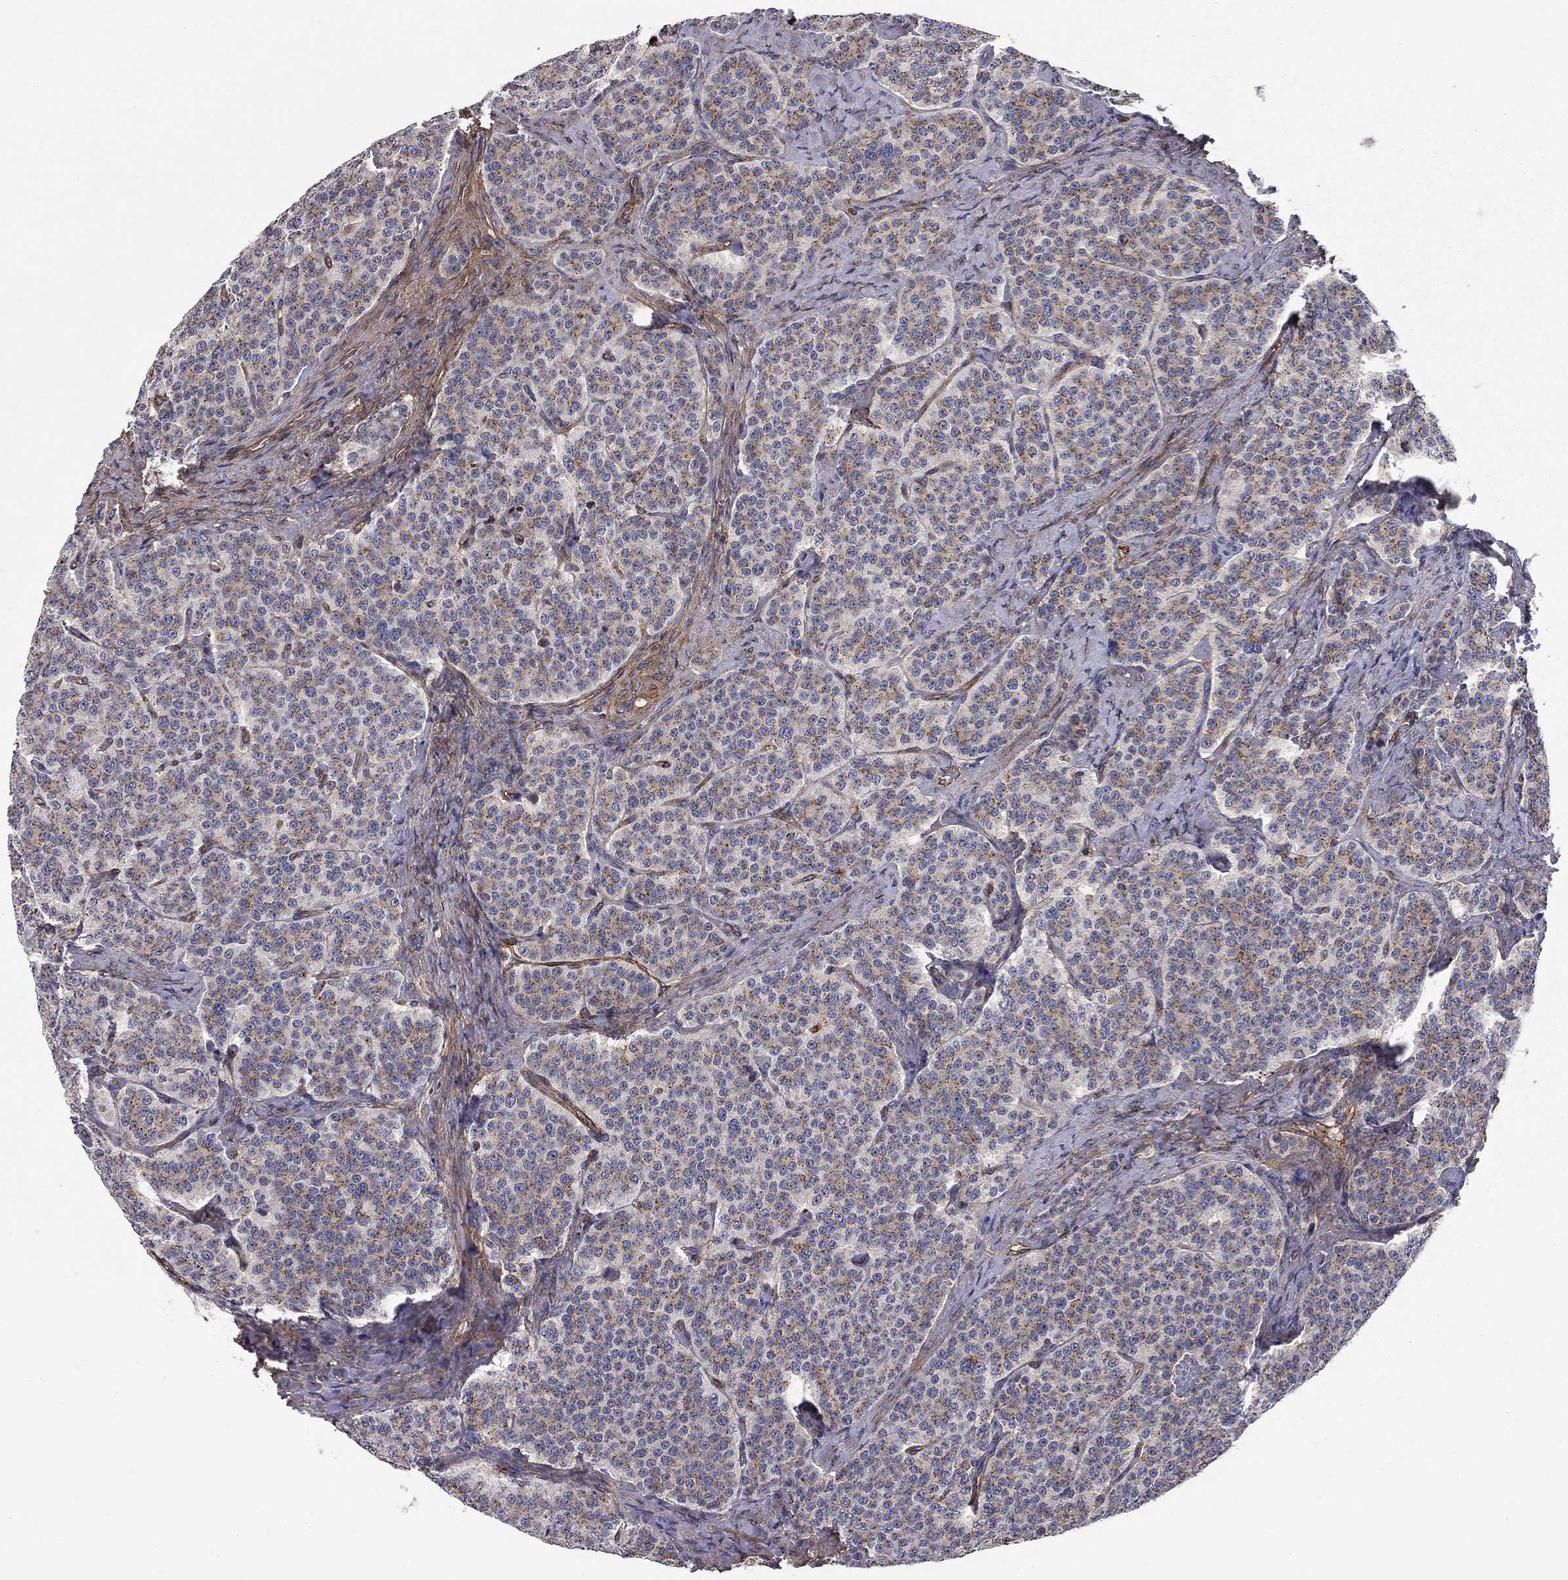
{"staining": {"intensity": "moderate", "quantity": "25%-75%", "location": "cytoplasmic/membranous"}, "tissue": "carcinoid", "cell_type": "Tumor cells", "image_type": "cancer", "snomed": [{"axis": "morphology", "description": "Carcinoid, malignant, NOS"}, {"axis": "topography", "description": "Small intestine"}], "caption": "Human carcinoid stained for a protein (brown) shows moderate cytoplasmic/membranous positive staining in about 25%-75% of tumor cells.", "gene": "RASEF", "patient": {"sex": "female", "age": 58}}